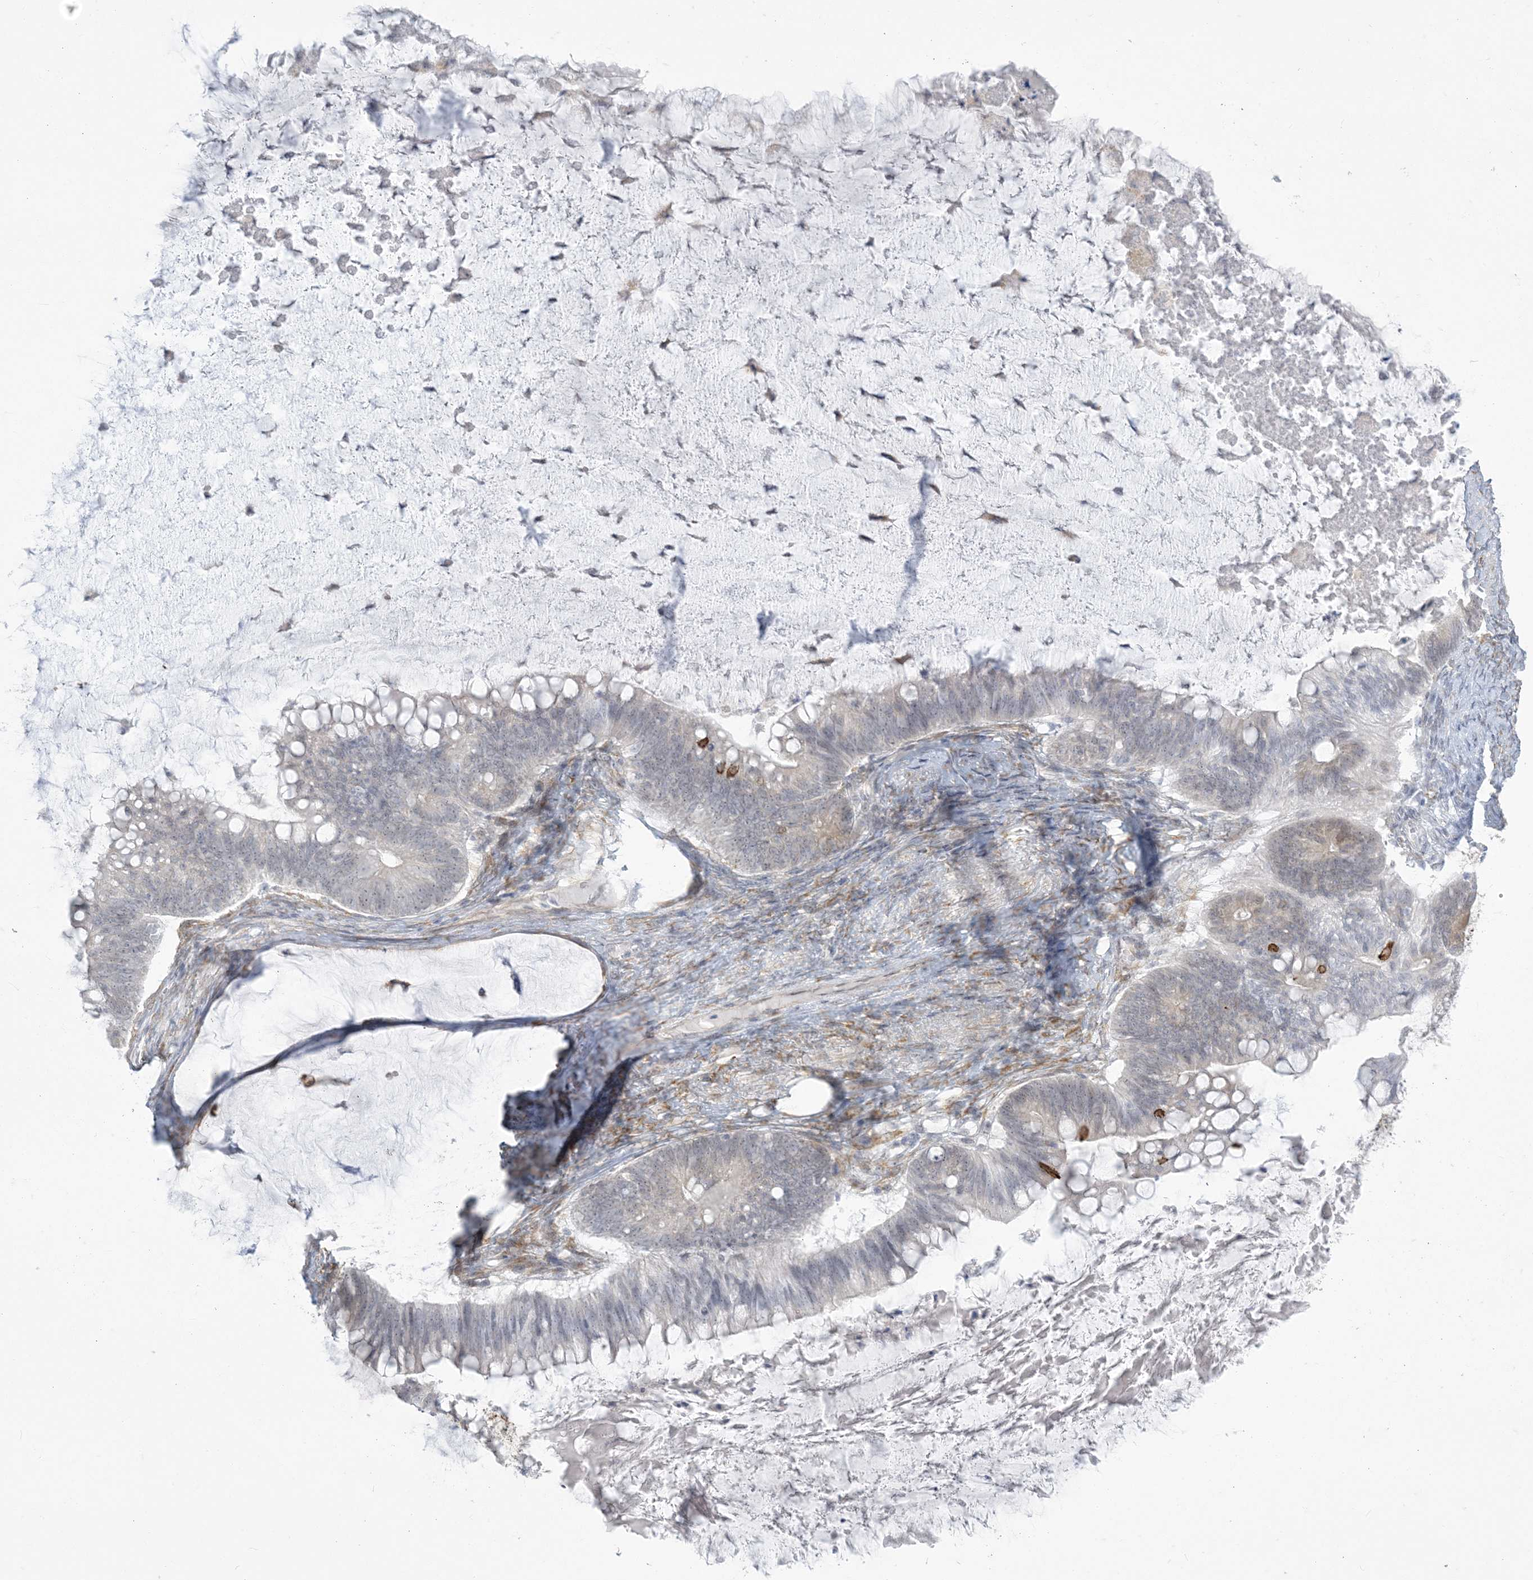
{"staining": {"intensity": "negative", "quantity": "none", "location": "none"}, "tissue": "ovarian cancer", "cell_type": "Tumor cells", "image_type": "cancer", "snomed": [{"axis": "morphology", "description": "Cystadenocarcinoma, mucinous, NOS"}, {"axis": "topography", "description": "Ovary"}], "caption": "This is an immunohistochemistry (IHC) histopathology image of ovarian mucinous cystadenocarcinoma. There is no positivity in tumor cells.", "gene": "ZC3H6", "patient": {"sex": "female", "age": 61}}